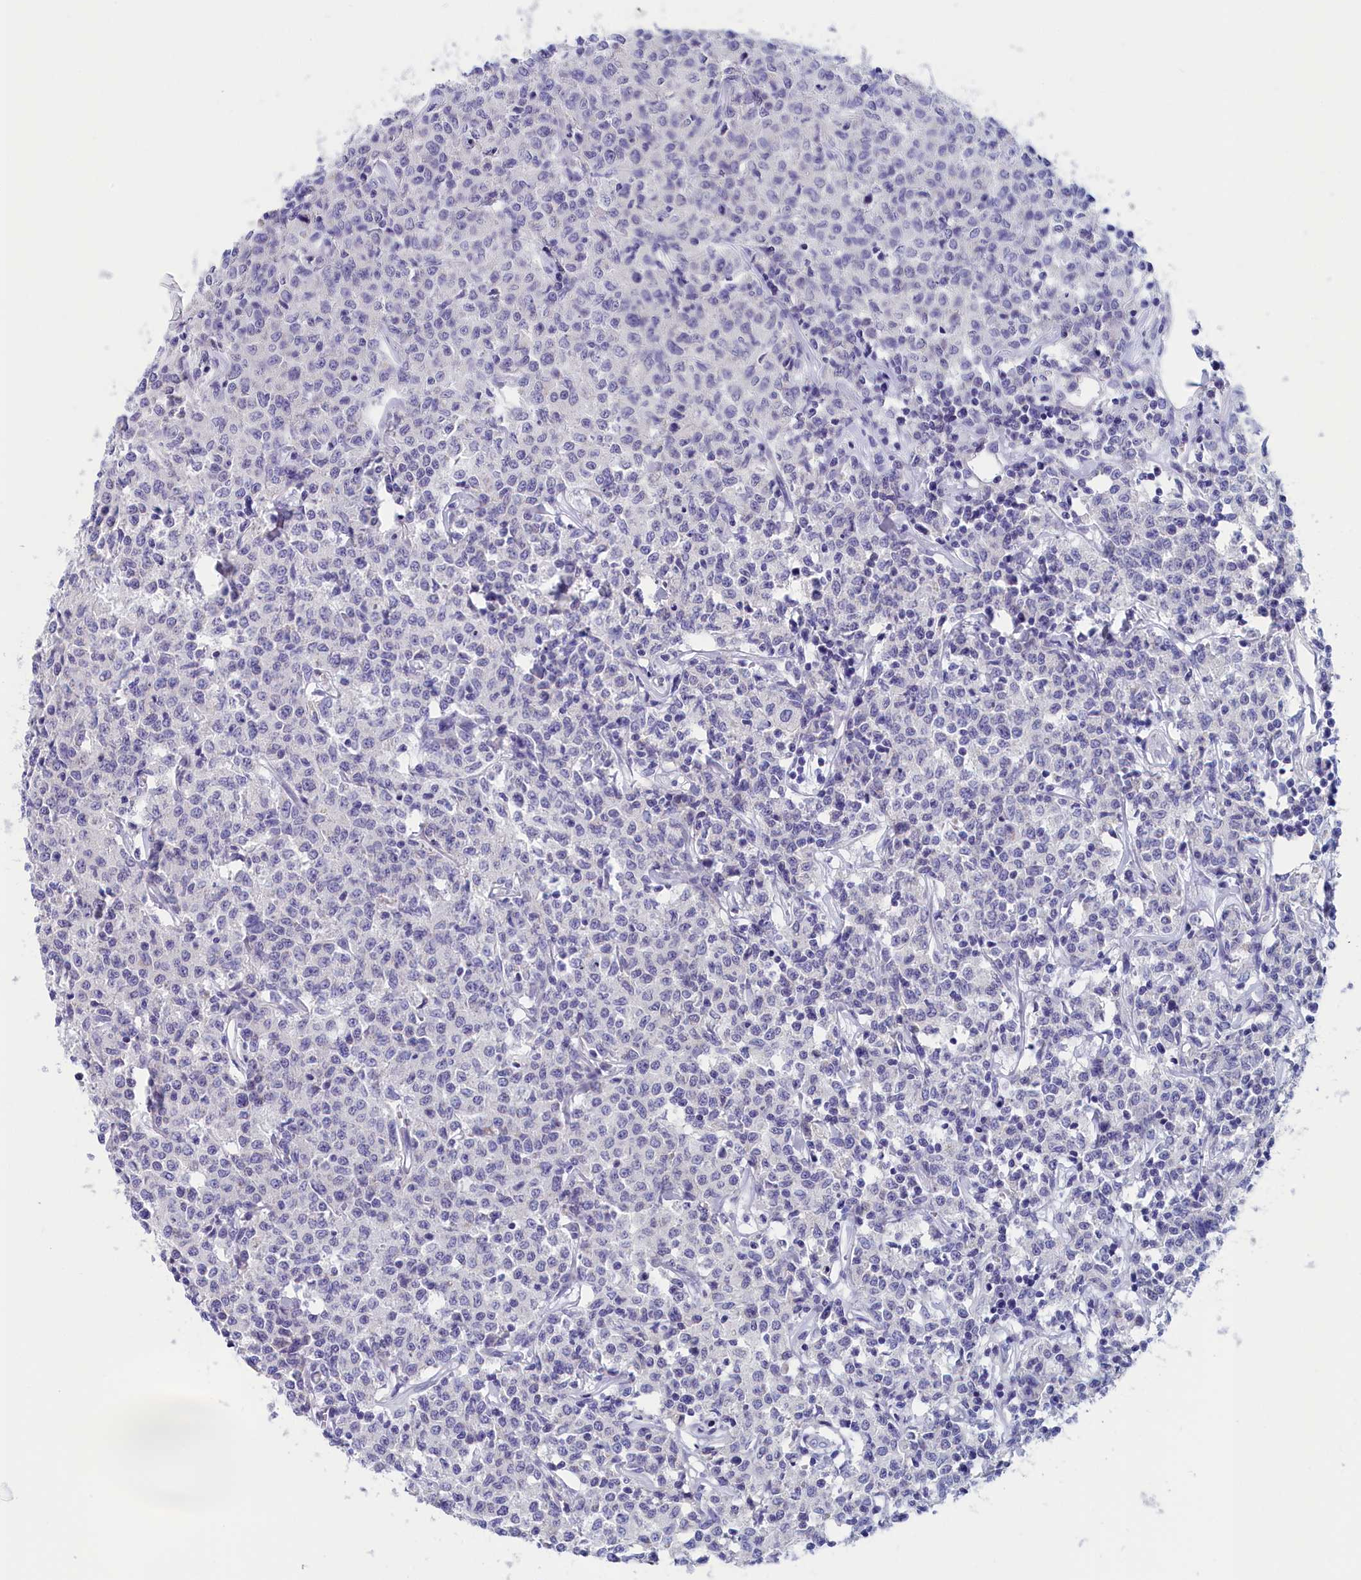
{"staining": {"intensity": "negative", "quantity": "none", "location": "none"}, "tissue": "lymphoma", "cell_type": "Tumor cells", "image_type": "cancer", "snomed": [{"axis": "morphology", "description": "Malignant lymphoma, non-Hodgkin's type, Low grade"}, {"axis": "topography", "description": "Small intestine"}], "caption": "High power microscopy image of an immunohistochemistry photomicrograph of lymphoma, revealing no significant positivity in tumor cells. (Stains: DAB (3,3'-diaminobenzidine) IHC with hematoxylin counter stain, Microscopy: brightfield microscopy at high magnification).", "gene": "ANKRD2", "patient": {"sex": "female", "age": 59}}